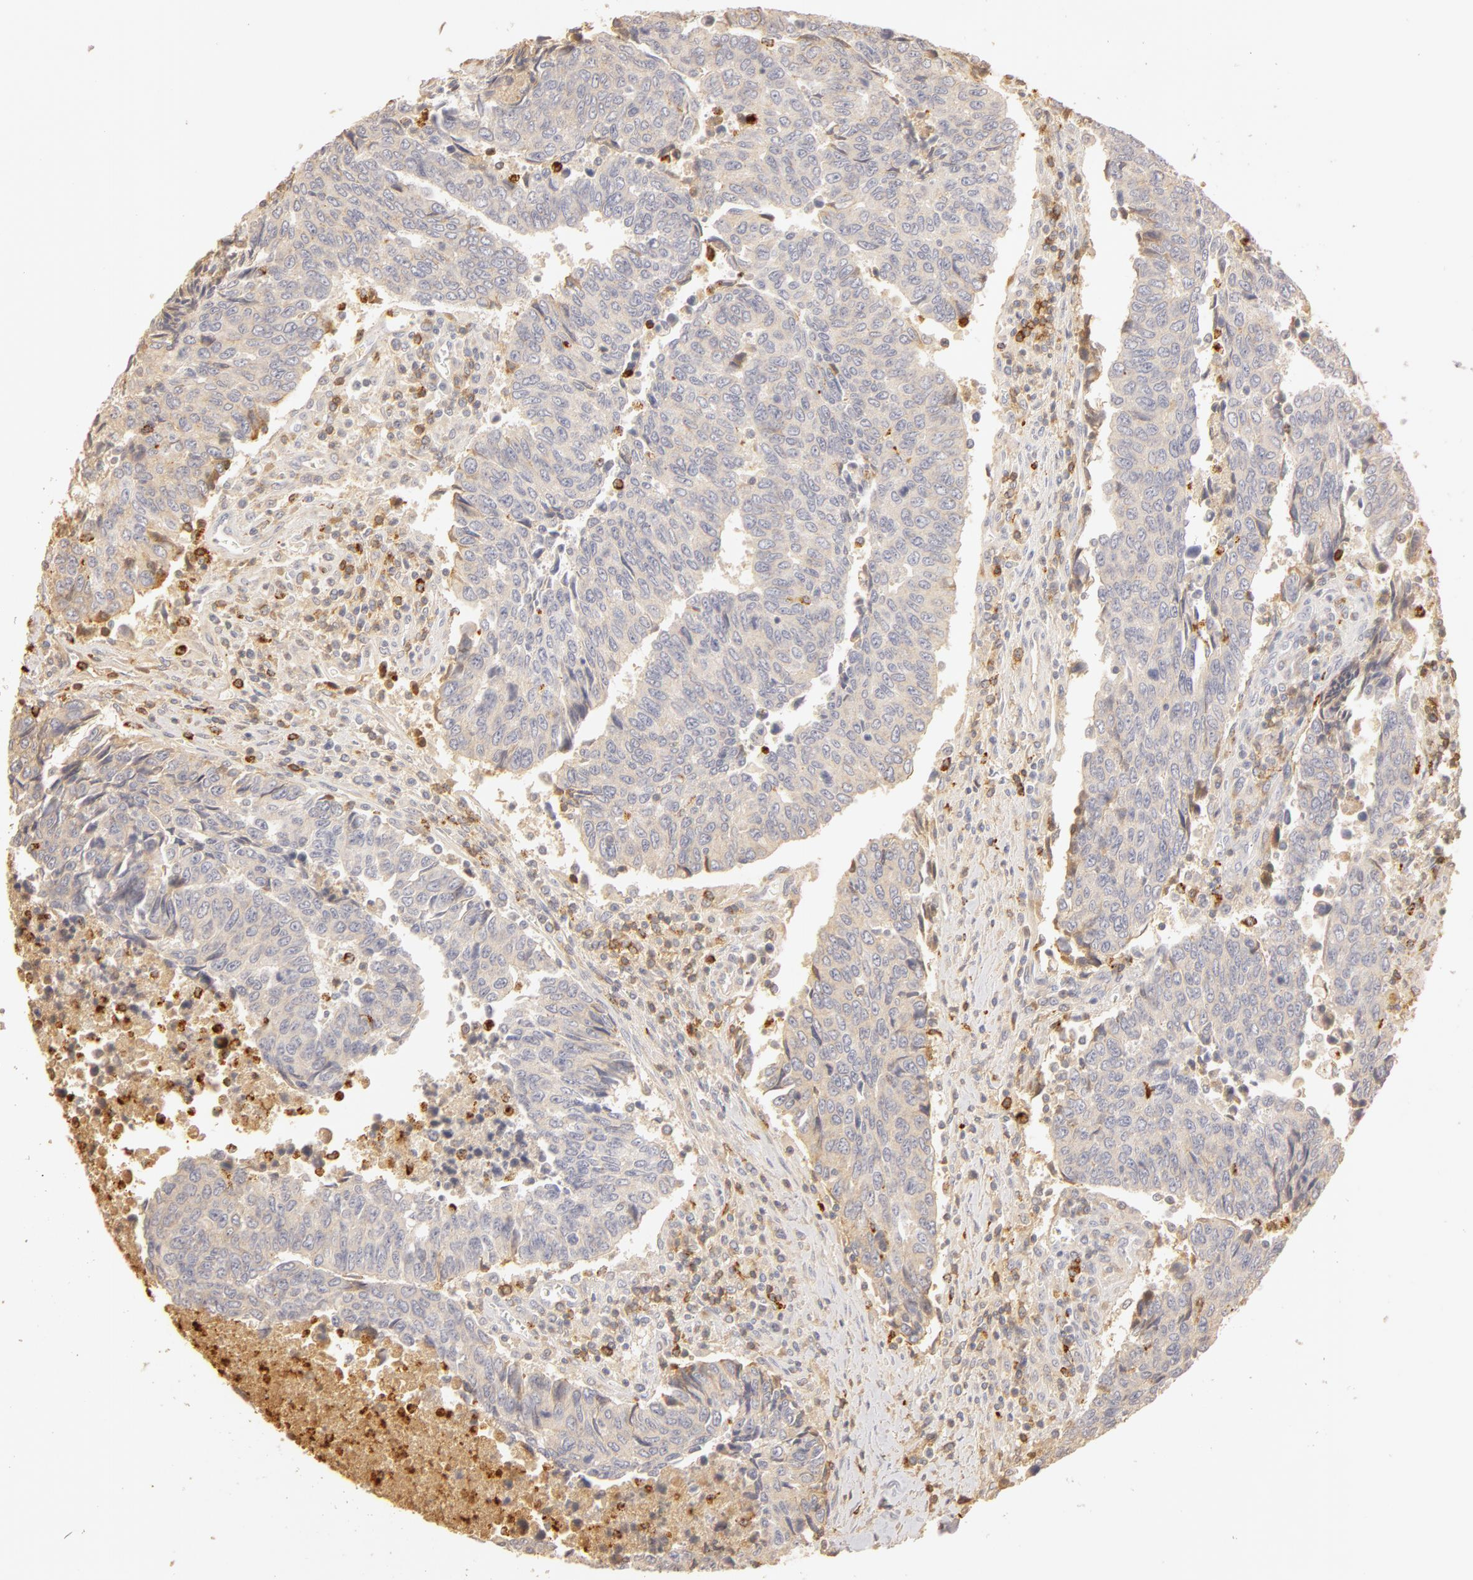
{"staining": {"intensity": "negative", "quantity": "none", "location": "none"}, "tissue": "urothelial cancer", "cell_type": "Tumor cells", "image_type": "cancer", "snomed": [{"axis": "morphology", "description": "Urothelial carcinoma, High grade"}, {"axis": "topography", "description": "Urinary bladder"}], "caption": "The image displays no staining of tumor cells in urothelial cancer.", "gene": "C1R", "patient": {"sex": "male", "age": 86}}